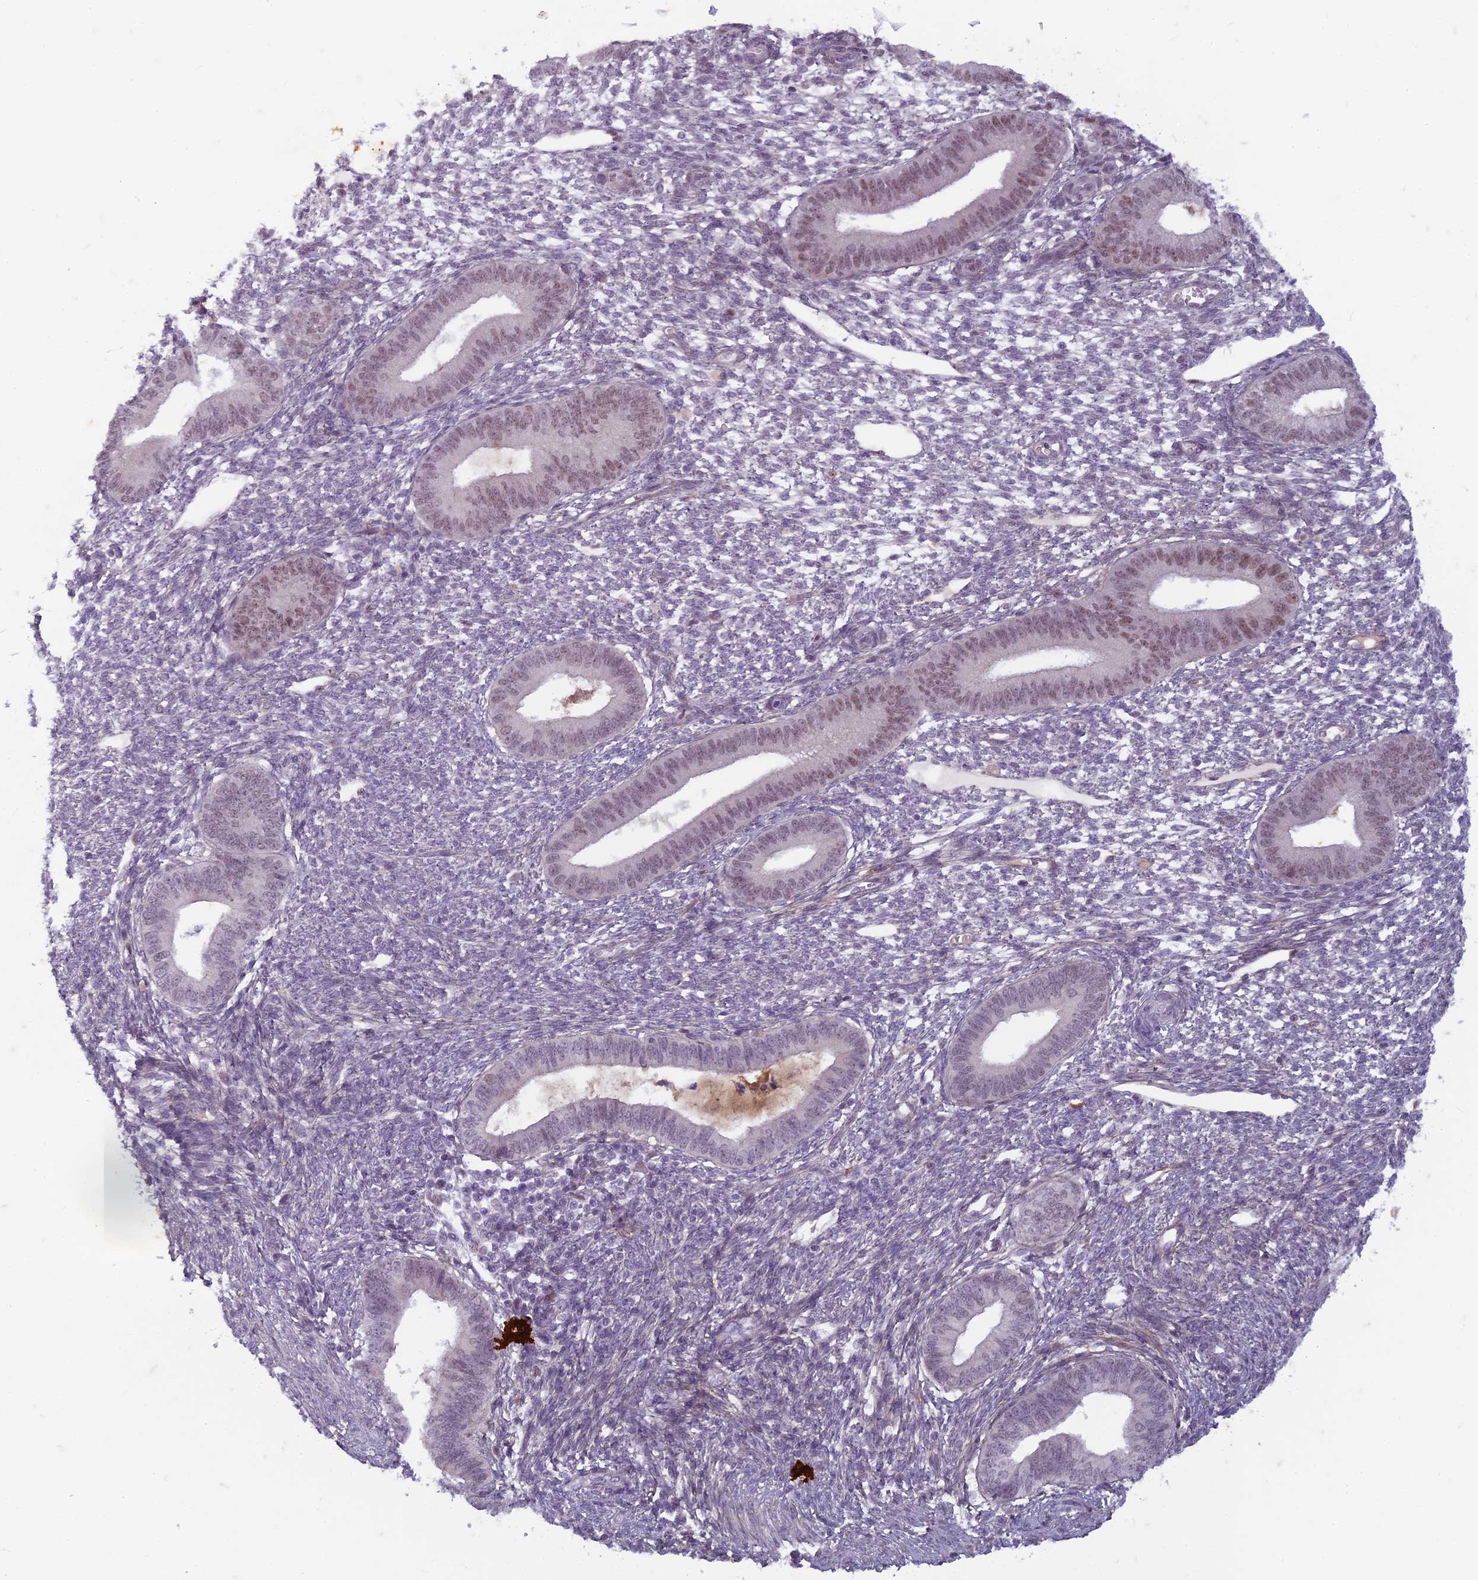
{"staining": {"intensity": "negative", "quantity": "none", "location": "none"}, "tissue": "endometrium", "cell_type": "Cells in endometrial stroma", "image_type": "normal", "snomed": [{"axis": "morphology", "description": "Normal tissue, NOS"}, {"axis": "topography", "description": "Endometrium"}], "caption": "The immunohistochemistry photomicrograph has no significant expression in cells in endometrial stroma of endometrium. (DAB (3,3'-diaminobenzidine) immunohistochemistry (IHC) with hematoxylin counter stain).", "gene": "PABPN1L", "patient": {"sex": "female", "age": 46}}